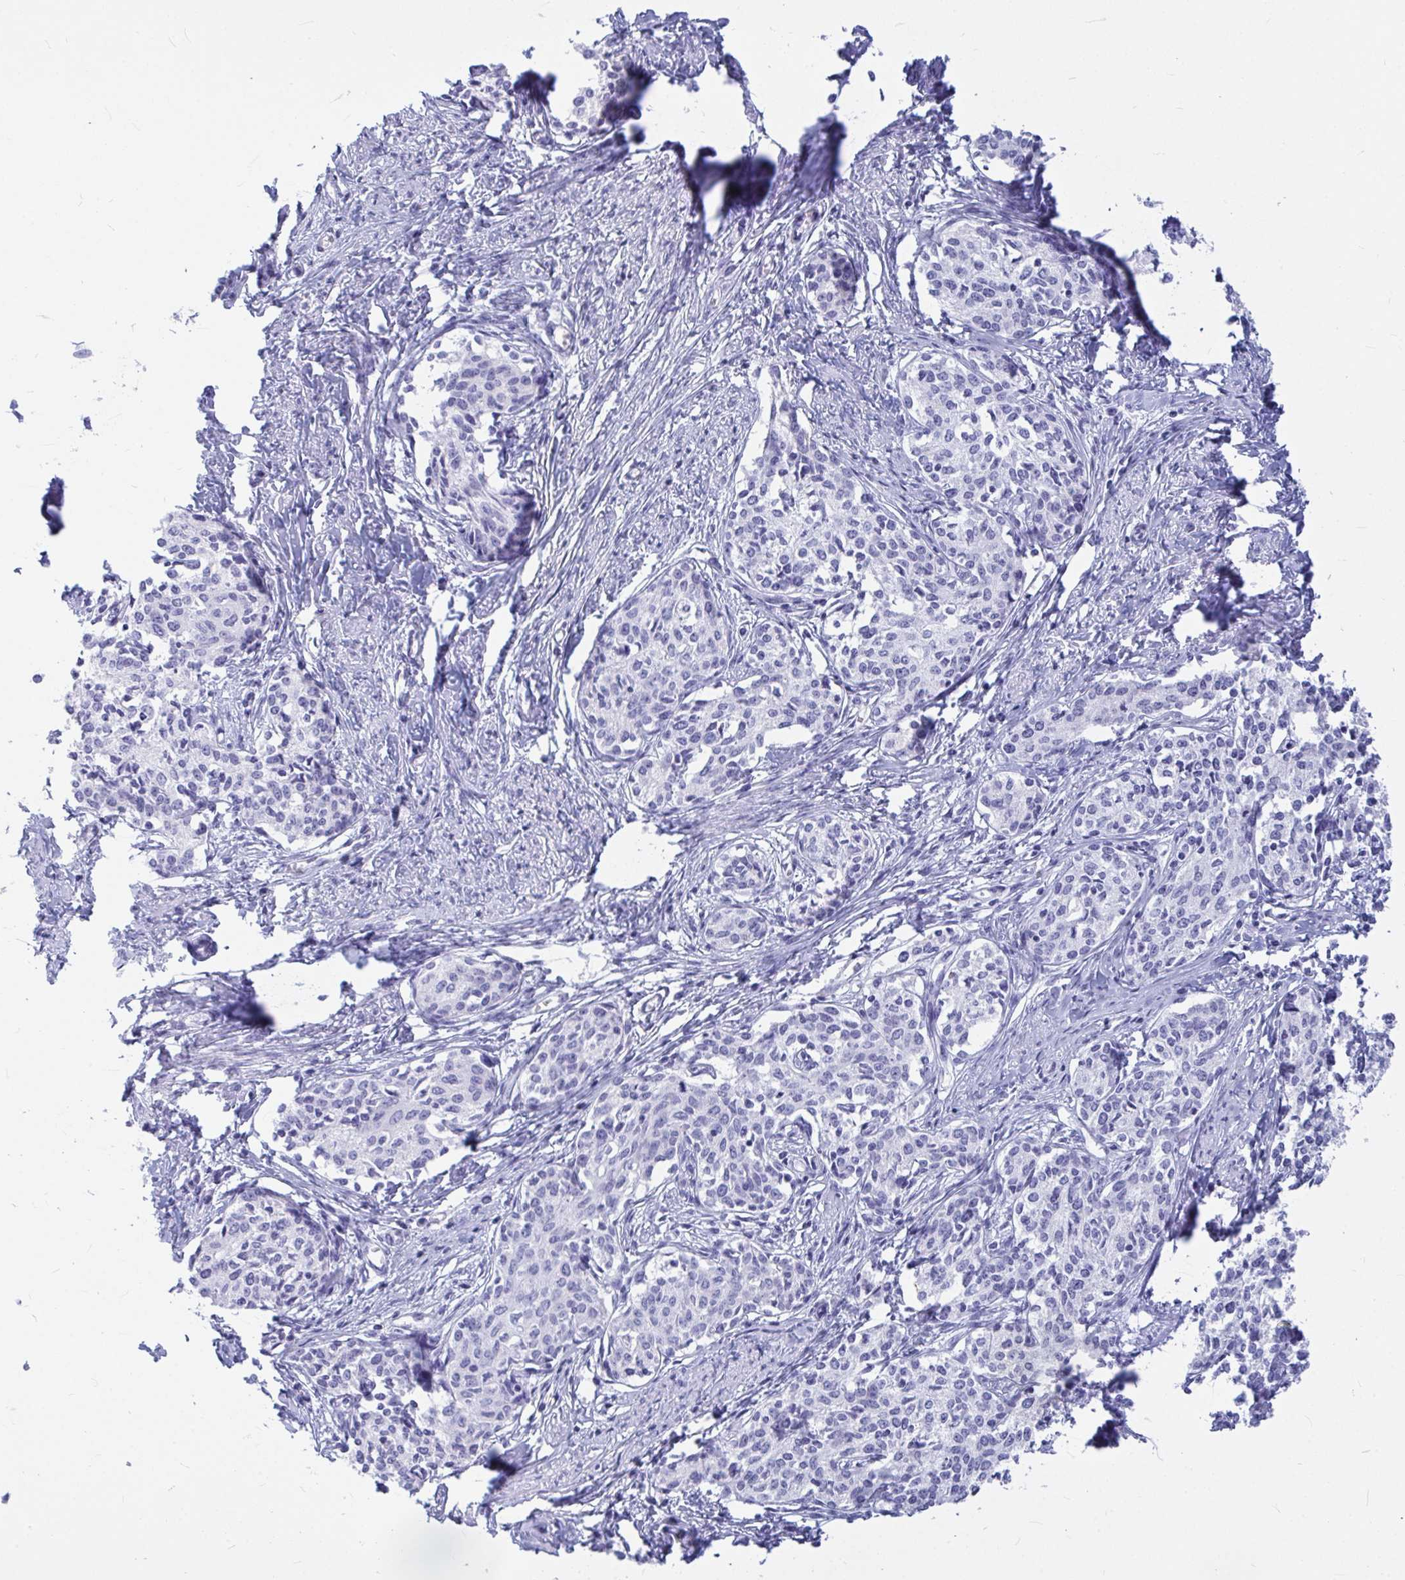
{"staining": {"intensity": "negative", "quantity": "none", "location": "none"}, "tissue": "cervical cancer", "cell_type": "Tumor cells", "image_type": "cancer", "snomed": [{"axis": "morphology", "description": "Squamous cell carcinoma, NOS"}, {"axis": "morphology", "description": "Adenocarcinoma, NOS"}, {"axis": "topography", "description": "Cervix"}], "caption": "The image demonstrates no staining of tumor cells in cervical cancer.", "gene": "OR5J2", "patient": {"sex": "female", "age": 52}}